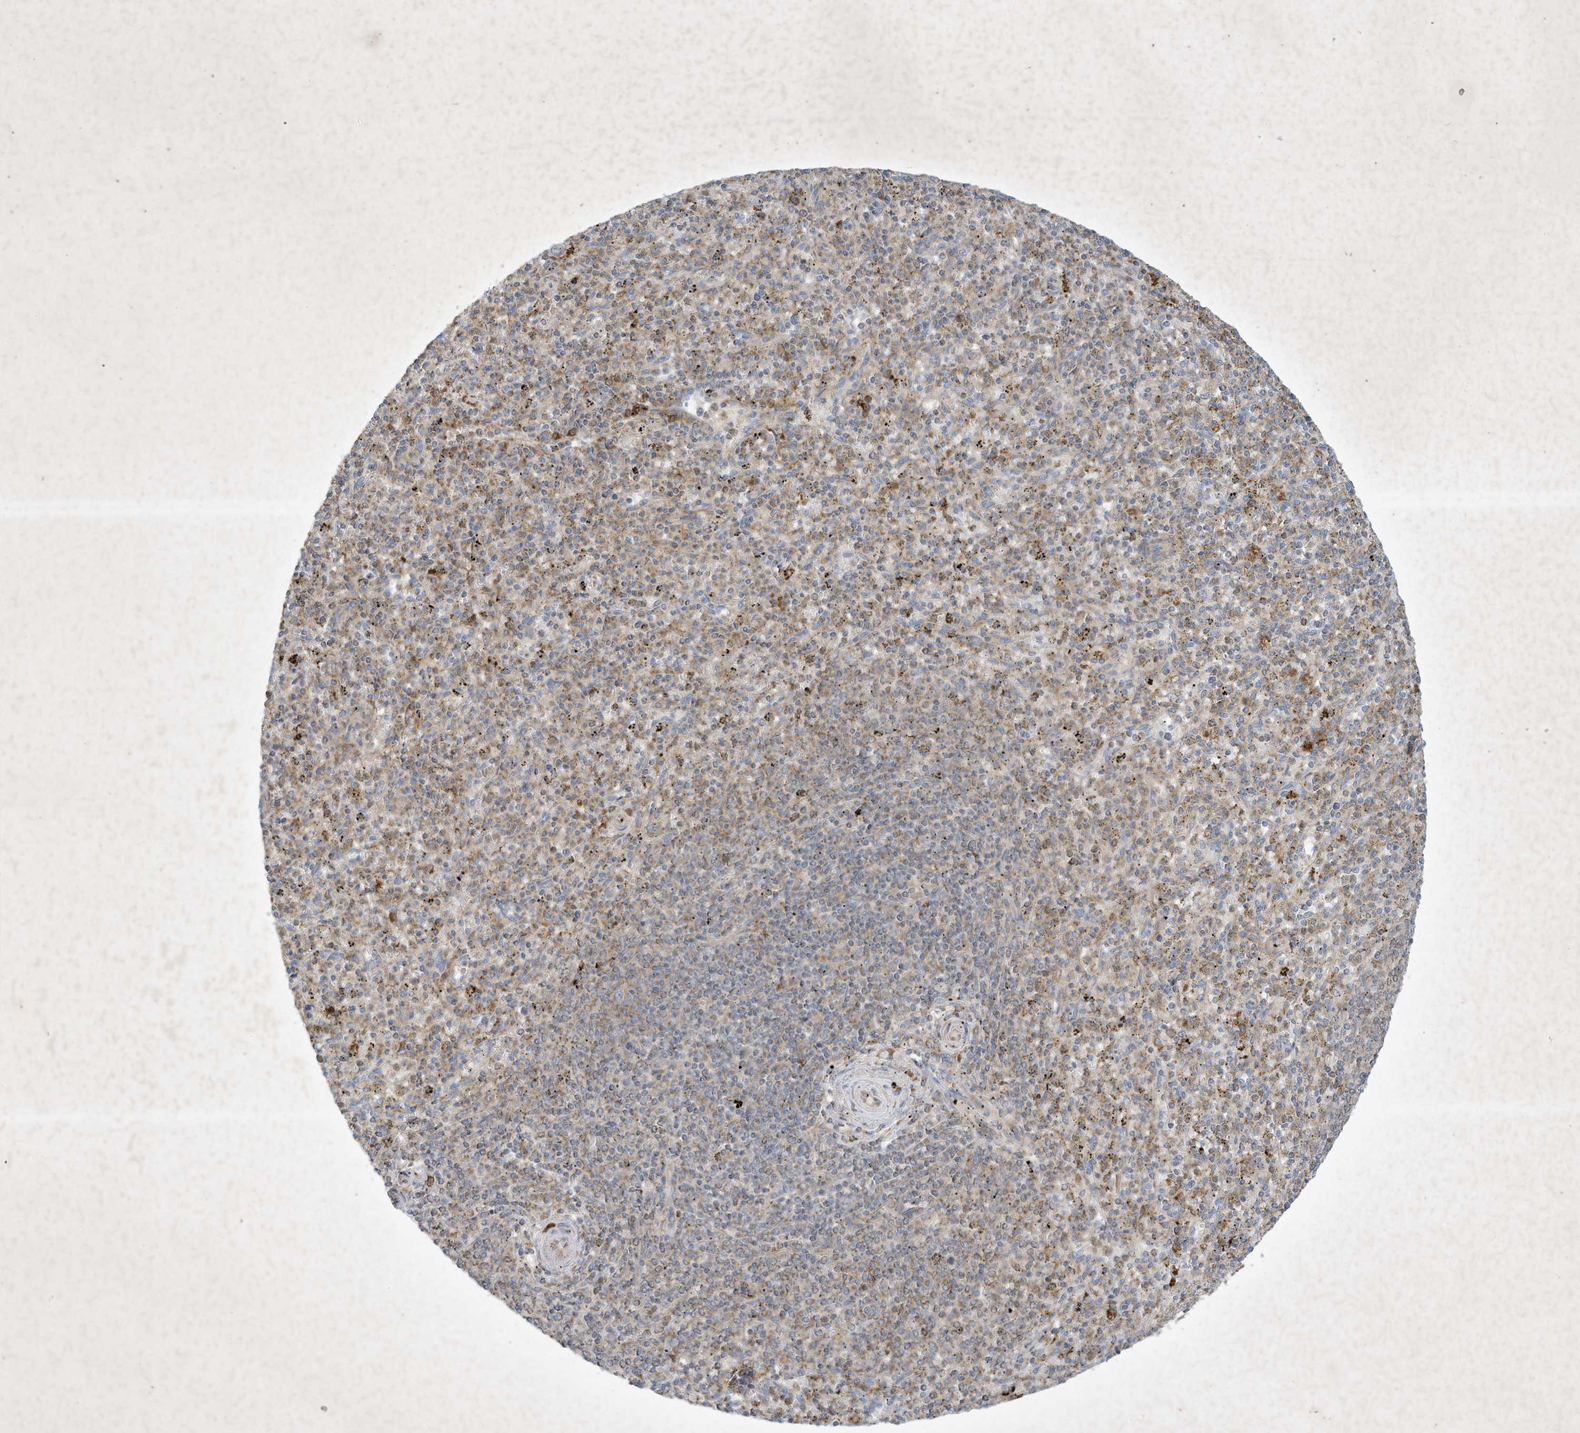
{"staining": {"intensity": "moderate", "quantity": "<25%", "location": "cytoplasmic/membranous"}, "tissue": "spleen", "cell_type": "Cells in red pulp", "image_type": "normal", "snomed": [{"axis": "morphology", "description": "Normal tissue, NOS"}, {"axis": "topography", "description": "Spleen"}], "caption": "Spleen stained with immunohistochemistry (IHC) displays moderate cytoplasmic/membranous staining in approximately <25% of cells in red pulp.", "gene": "SYNJ2", "patient": {"sex": "male", "age": 72}}